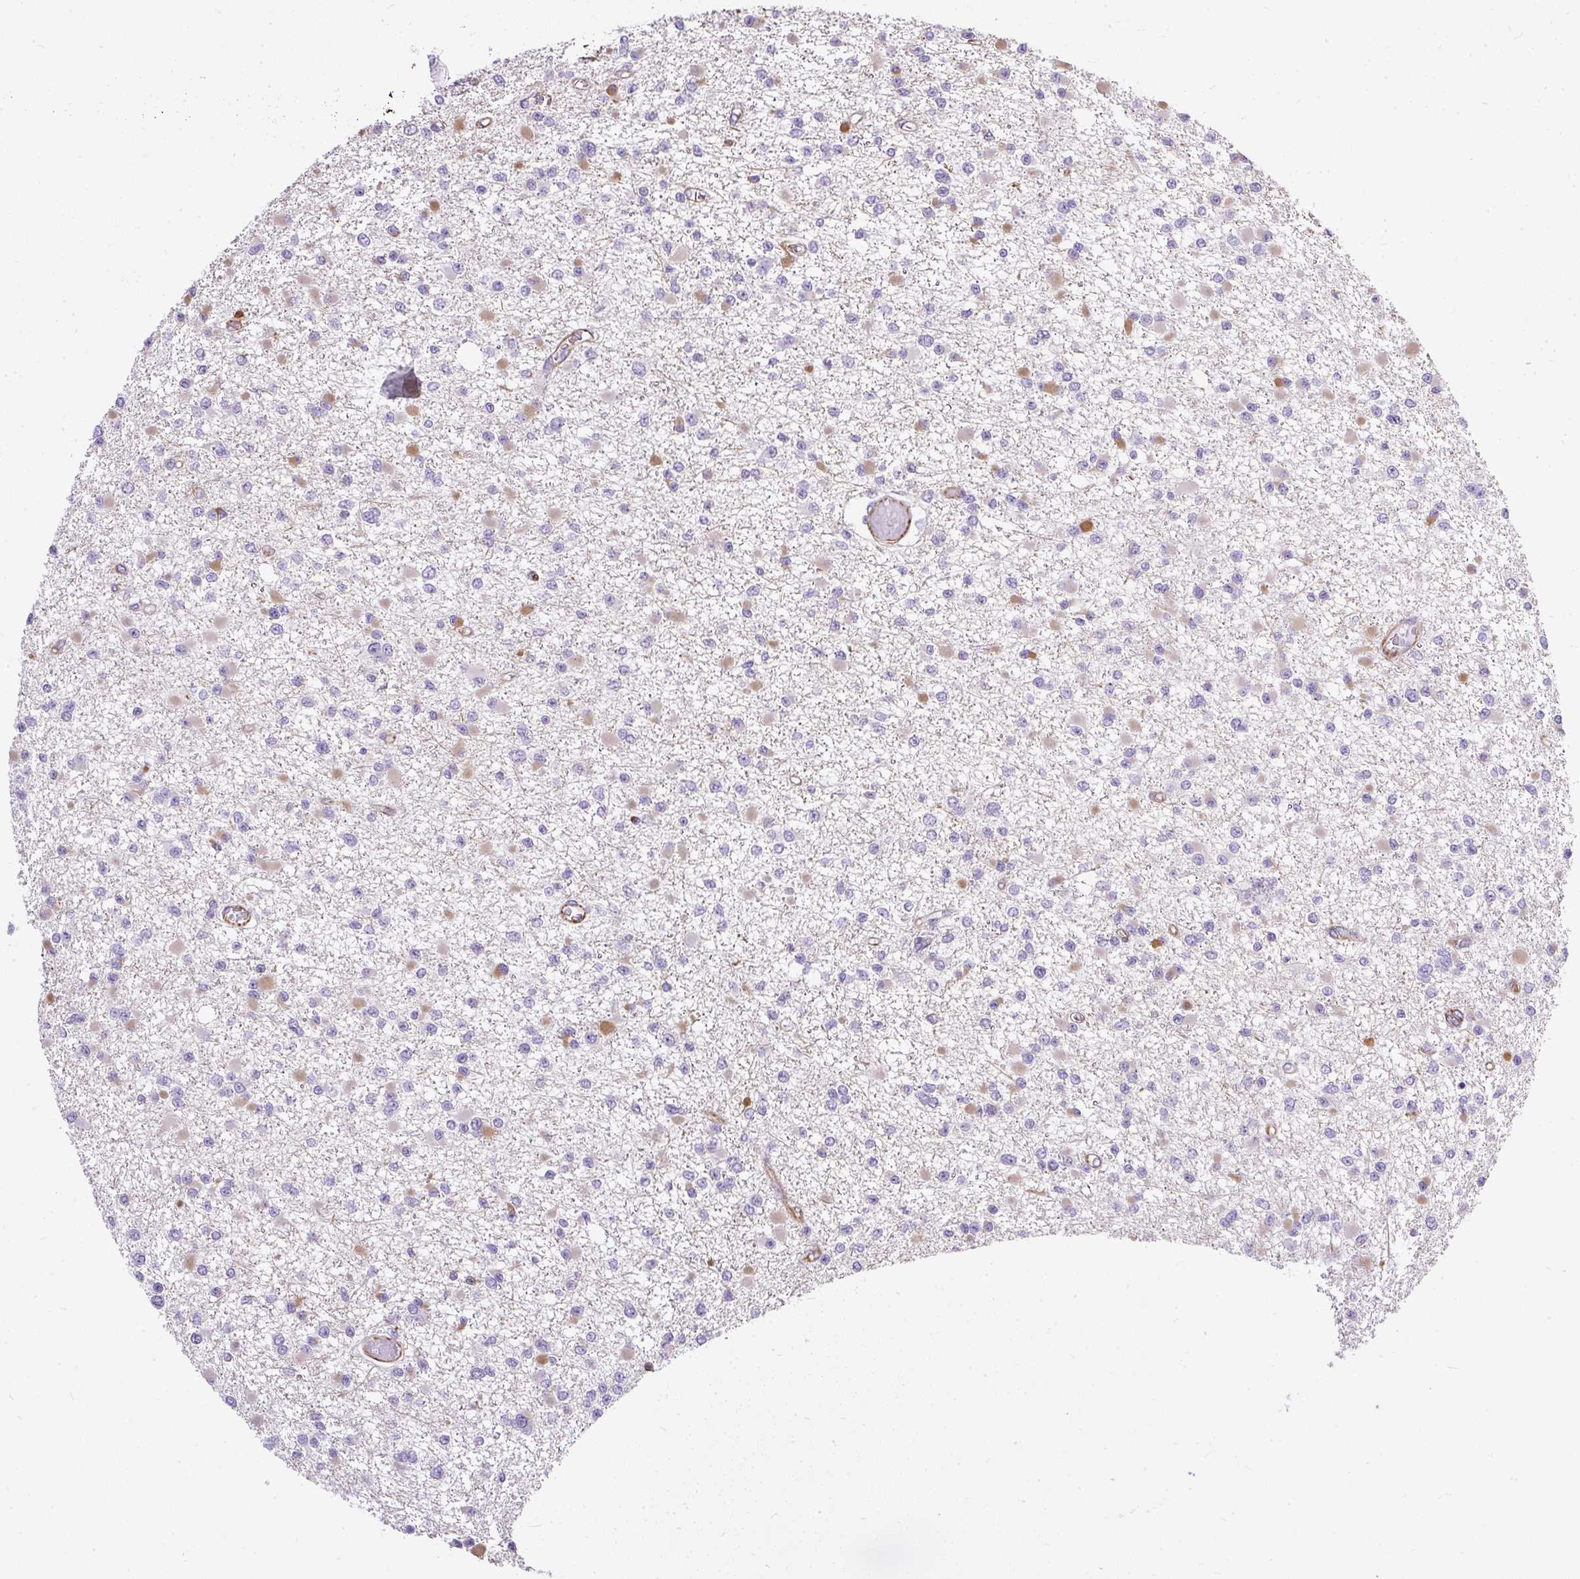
{"staining": {"intensity": "moderate", "quantity": "<25%", "location": "cytoplasmic/membranous"}, "tissue": "glioma", "cell_type": "Tumor cells", "image_type": "cancer", "snomed": [{"axis": "morphology", "description": "Glioma, malignant, Low grade"}, {"axis": "topography", "description": "Brain"}], "caption": "Malignant glioma (low-grade) stained with IHC displays moderate cytoplasmic/membranous positivity in about <25% of tumor cells.", "gene": "PLS1", "patient": {"sex": "female", "age": 22}}